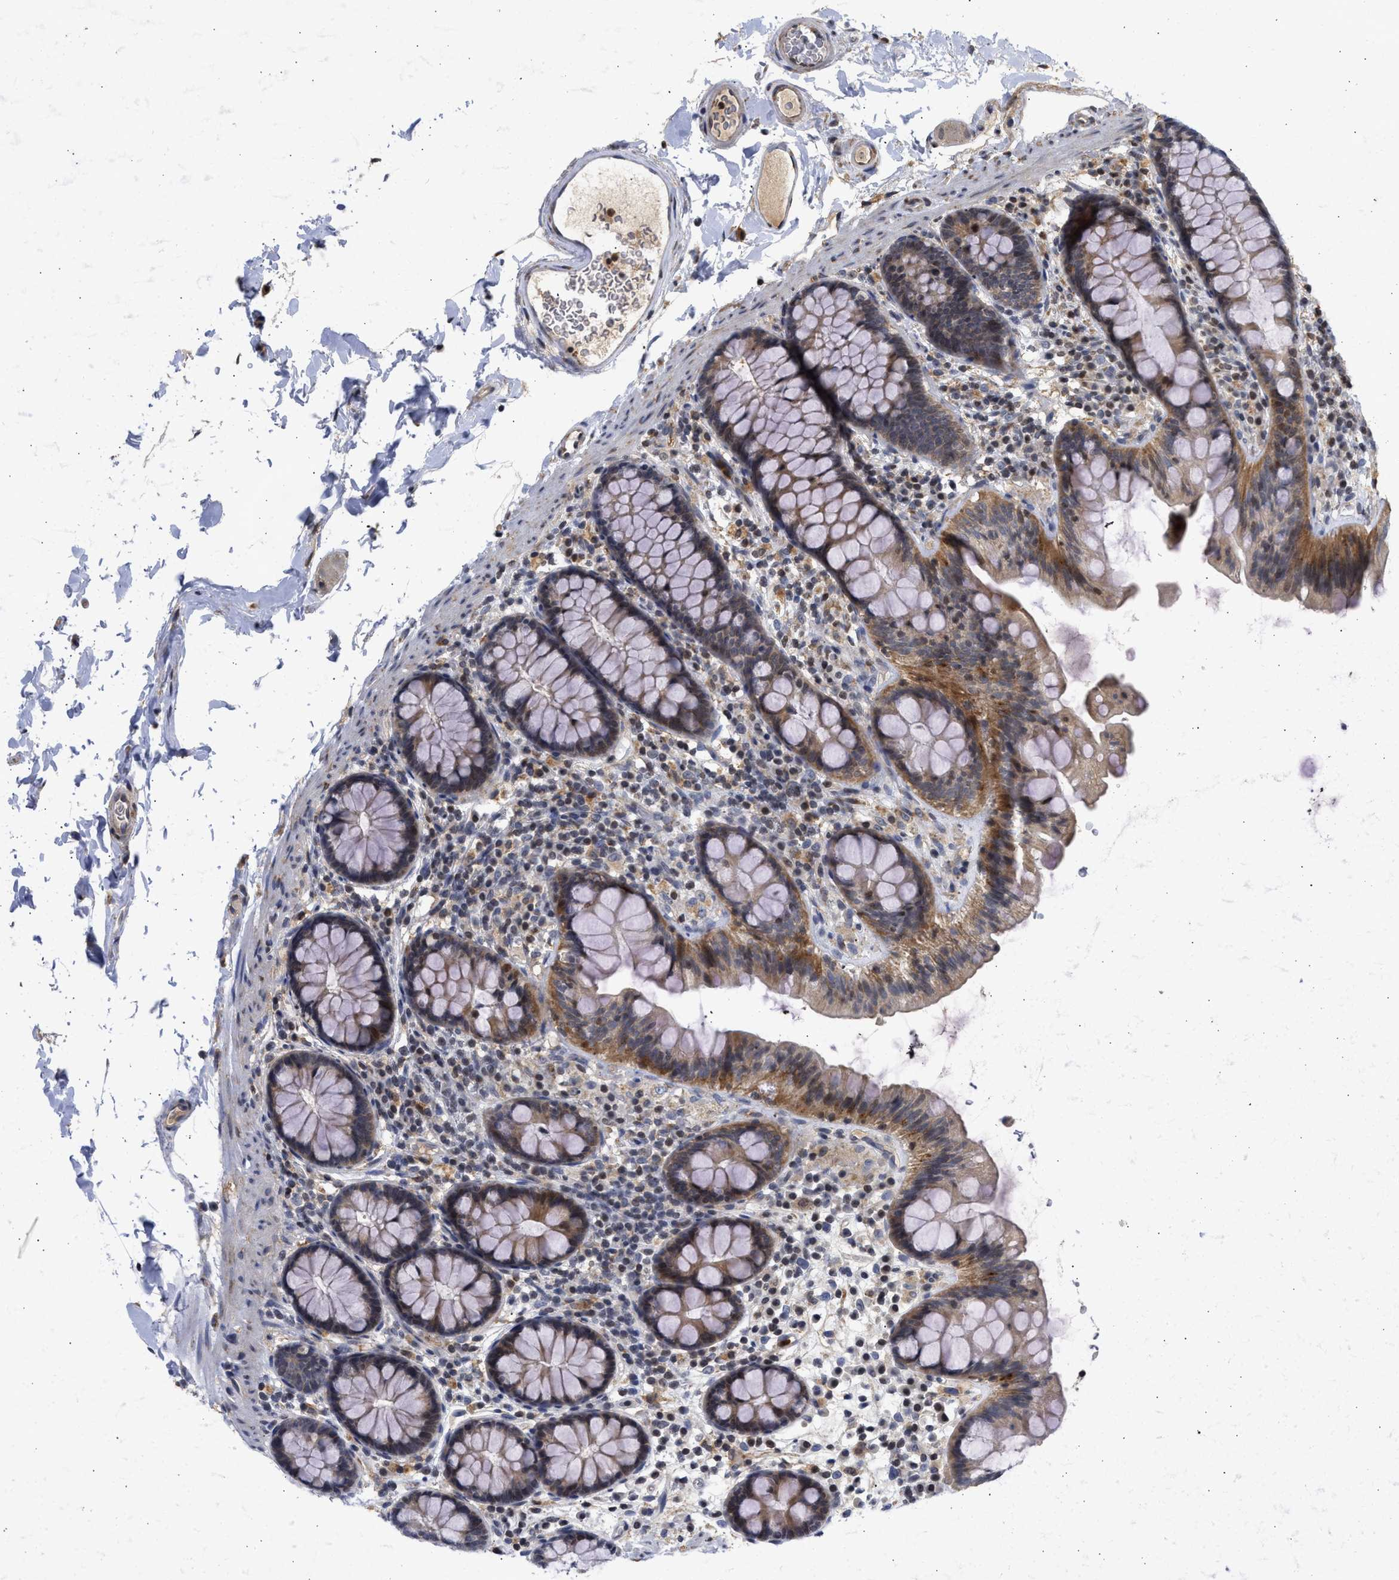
{"staining": {"intensity": "weak", "quantity": ">75%", "location": "cytoplasmic/membranous"}, "tissue": "colon", "cell_type": "Endothelial cells", "image_type": "normal", "snomed": [{"axis": "morphology", "description": "Normal tissue, NOS"}, {"axis": "topography", "description": "Colon"}], "caption": "Unremarkable colon demonstrates weak cytoplasmic/membranous staining in about >75% of endothelial cells, visualized by immunohistochemistry.", "gene": "ENSG00000142539", "patient": {"sex": "female", "age": 80}}